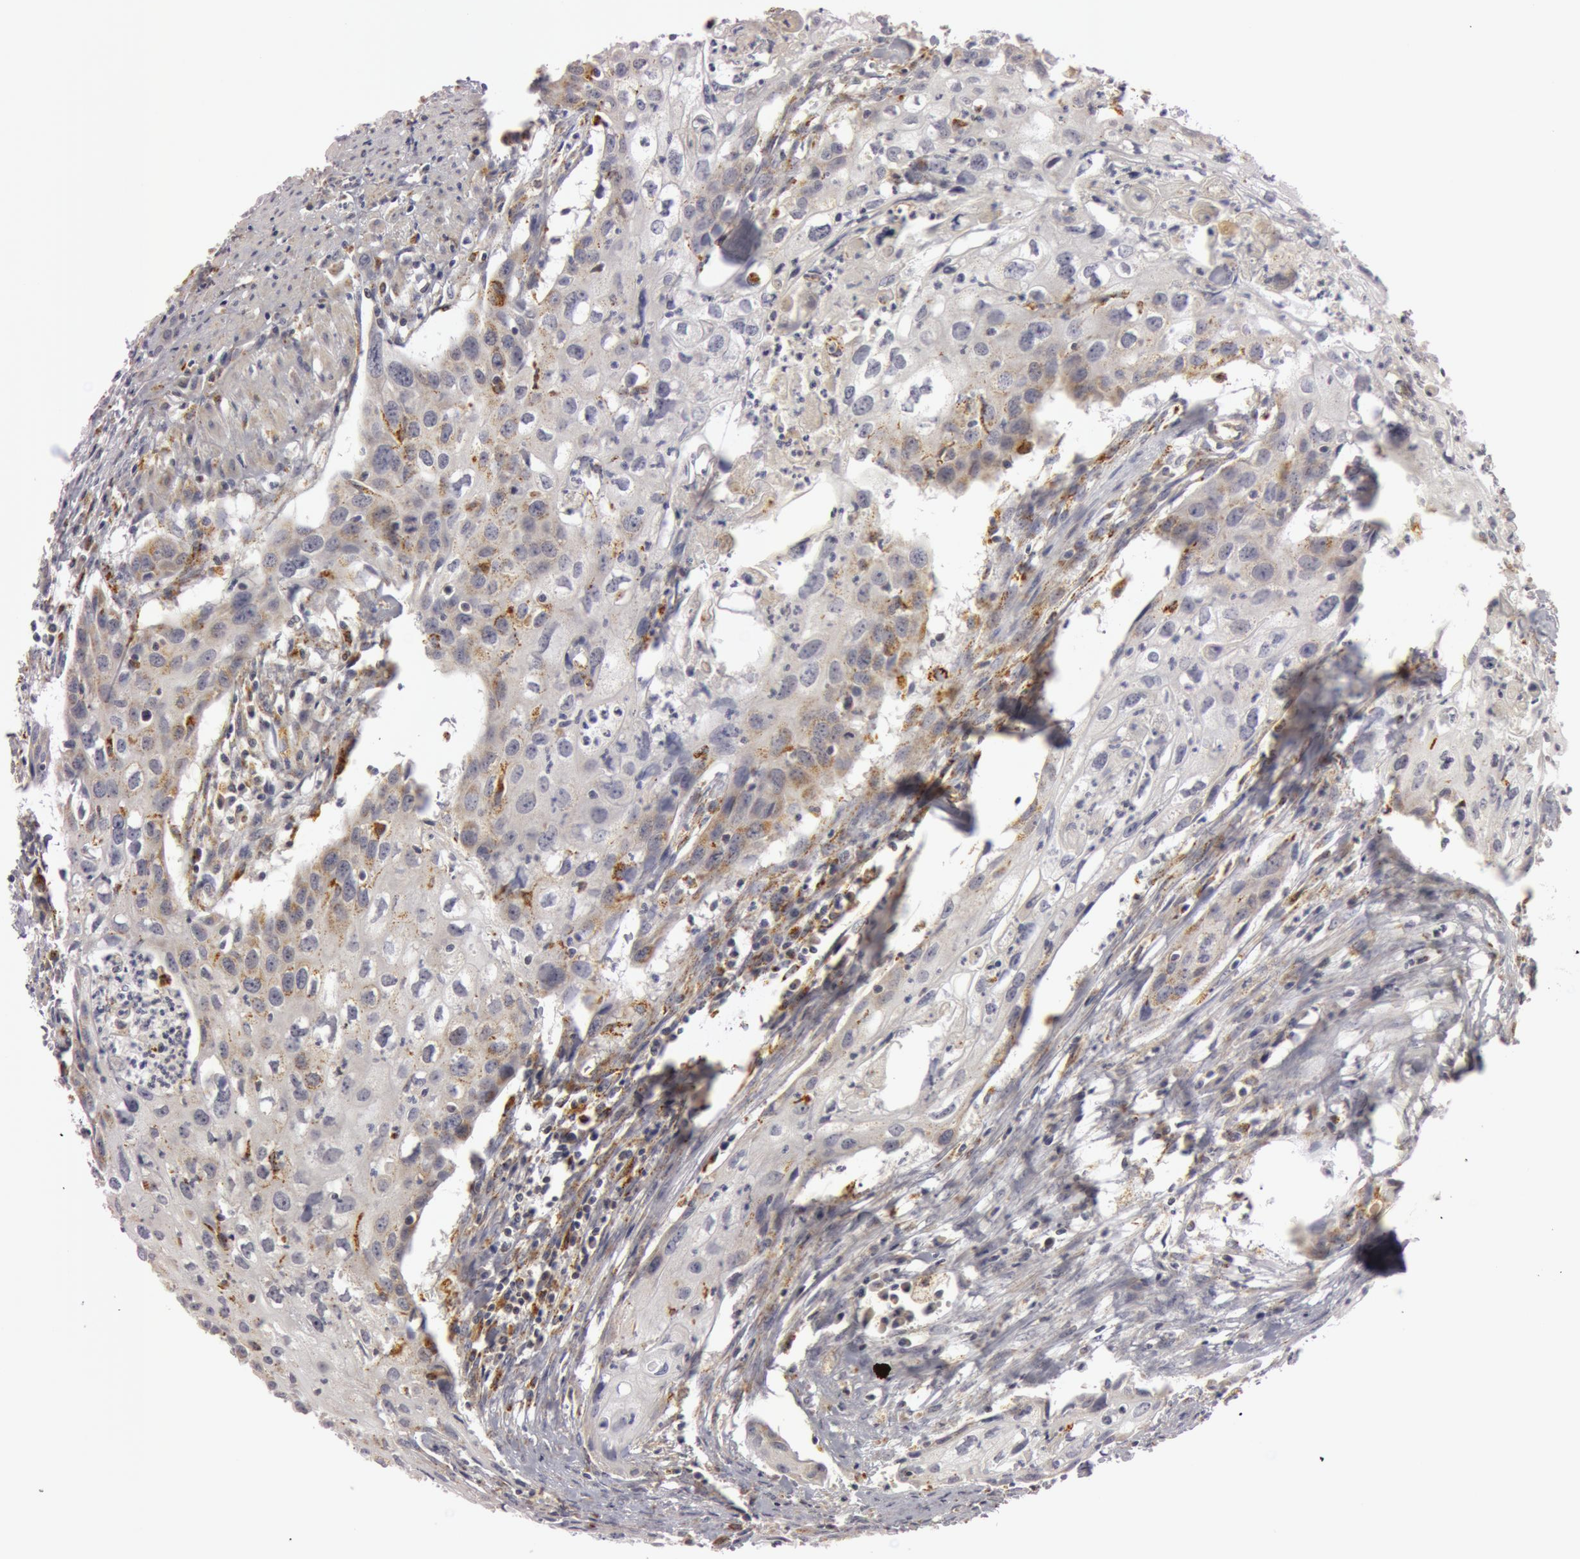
{"staining": {"intensity": "weak", "quantity": ">75%", "location": "cytoplasmic/membranous"}, "tissue": "urothelial cancer", "cell_type": "Tumor cells", "image_type": "cancer", "snomed": [{"axis": "morphology", "description": "Urothelial carcinoma, High grade"}, {"axis": "topography", "description": "Urinary bladder"}], "caption": "Urothelial carcinoma (high-grade) stained with immunohistochemistry (IHC) displays weak cytoplasmic/membranous staining in approximately >75% of tumor cells. (Brightfield microscopy of DAB IHC at high magnification).", "gene": "C7", "patient": {"sex": "male", "age": 54}}